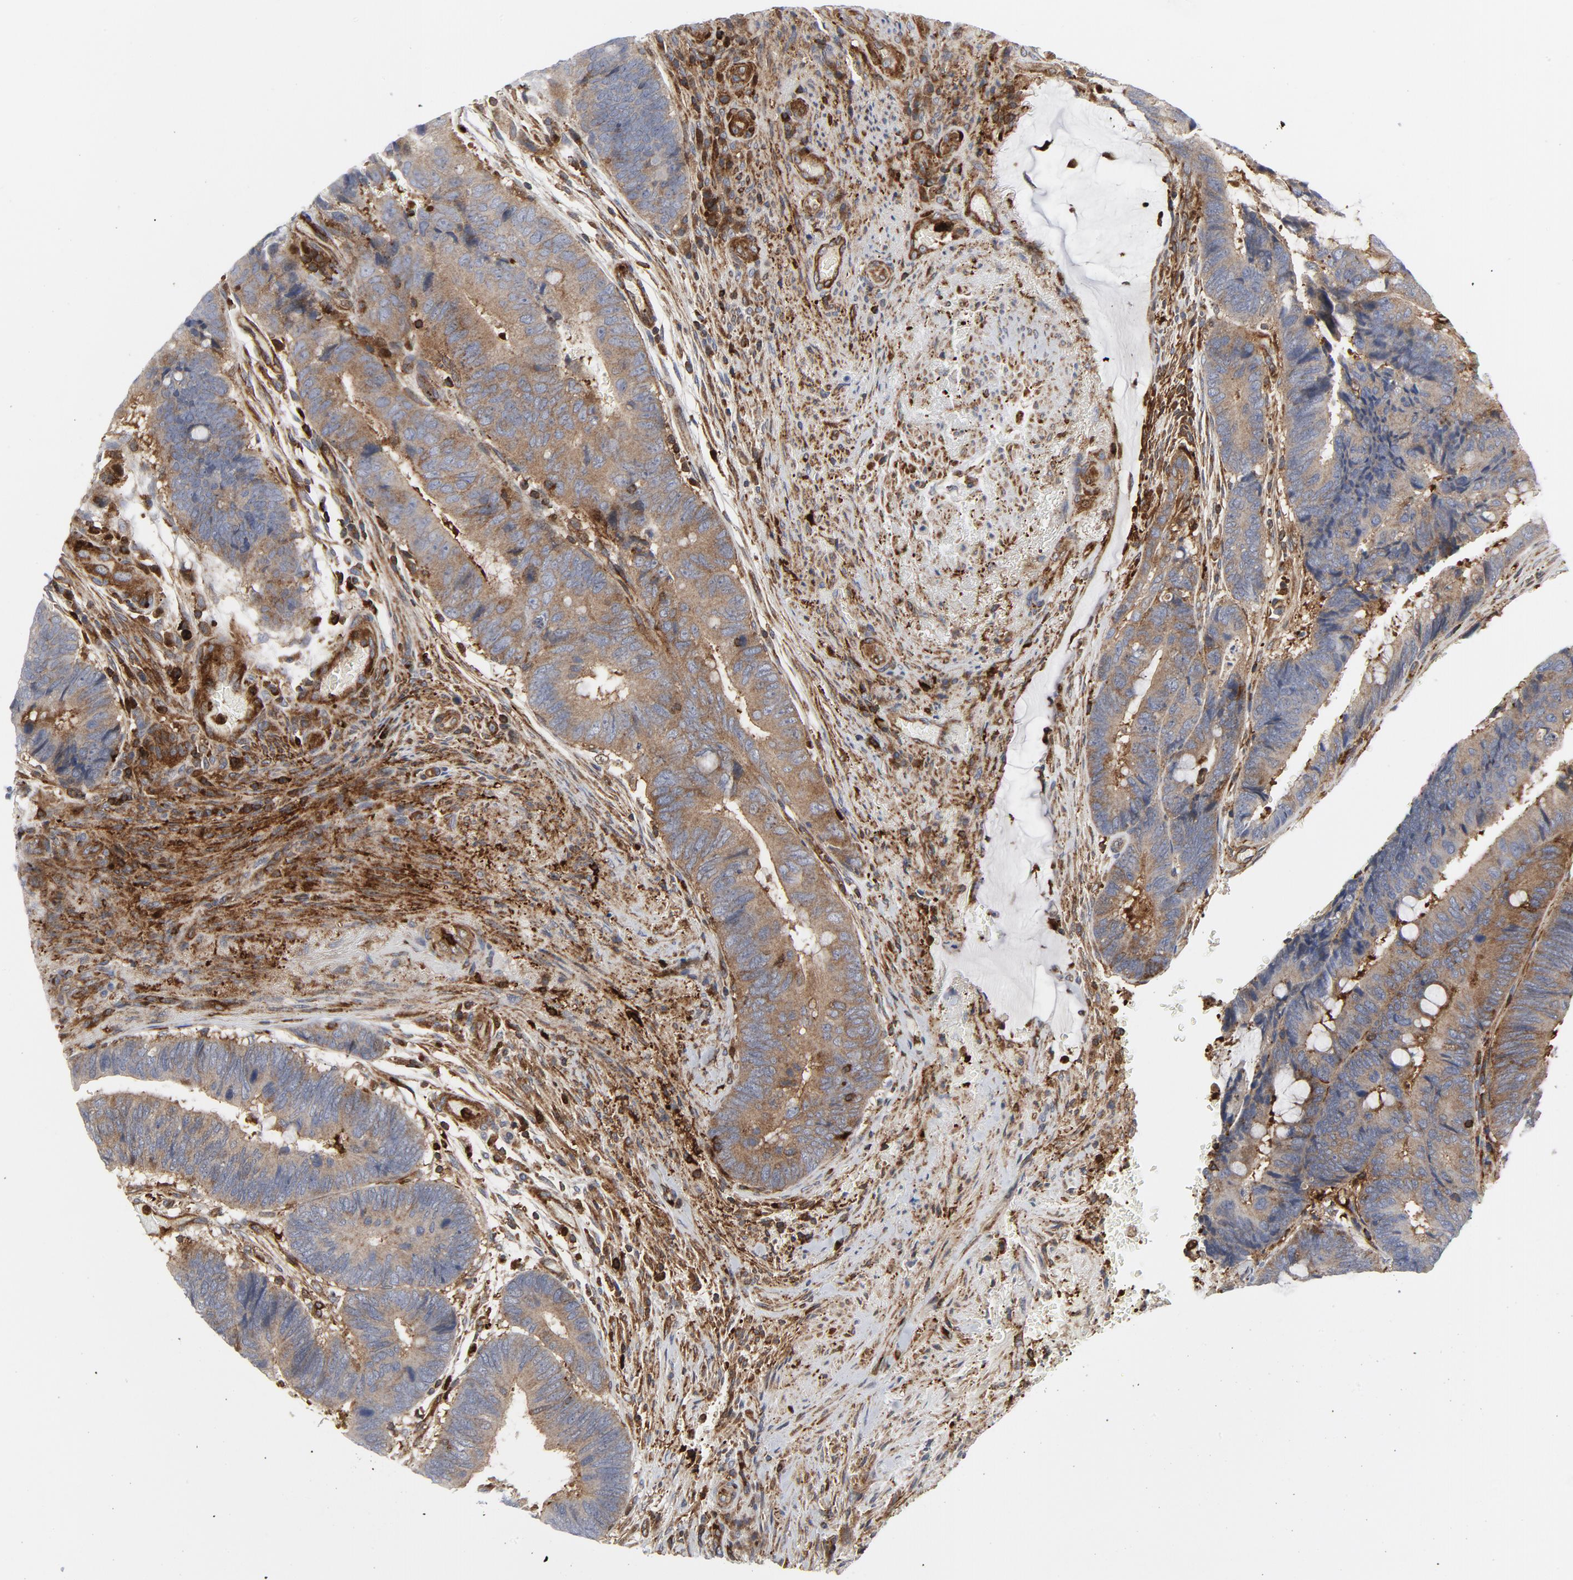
{"staining": {"intensity": "moderate", "quantity": ">75%", "location": "cytoplasmic/membranous"}, "tissue": "colorectal cancer", "cell_type": "Tumor cells", "image_type": "cancer", "snomed": [{"axis": "morphology", "description": "Normal tissue, NOS"}, {"axis": "morphology", "description": "Adenocarcinoma, NOS"}, {"axis": "topography", "description": "Rectum"}], "caption": "Human colorectal adenocarcinoma stained with a protein marker exhibits moderate staining in tumor cells.", "gene": "YES1", "patient": {"sex": "male", "age": 92}}